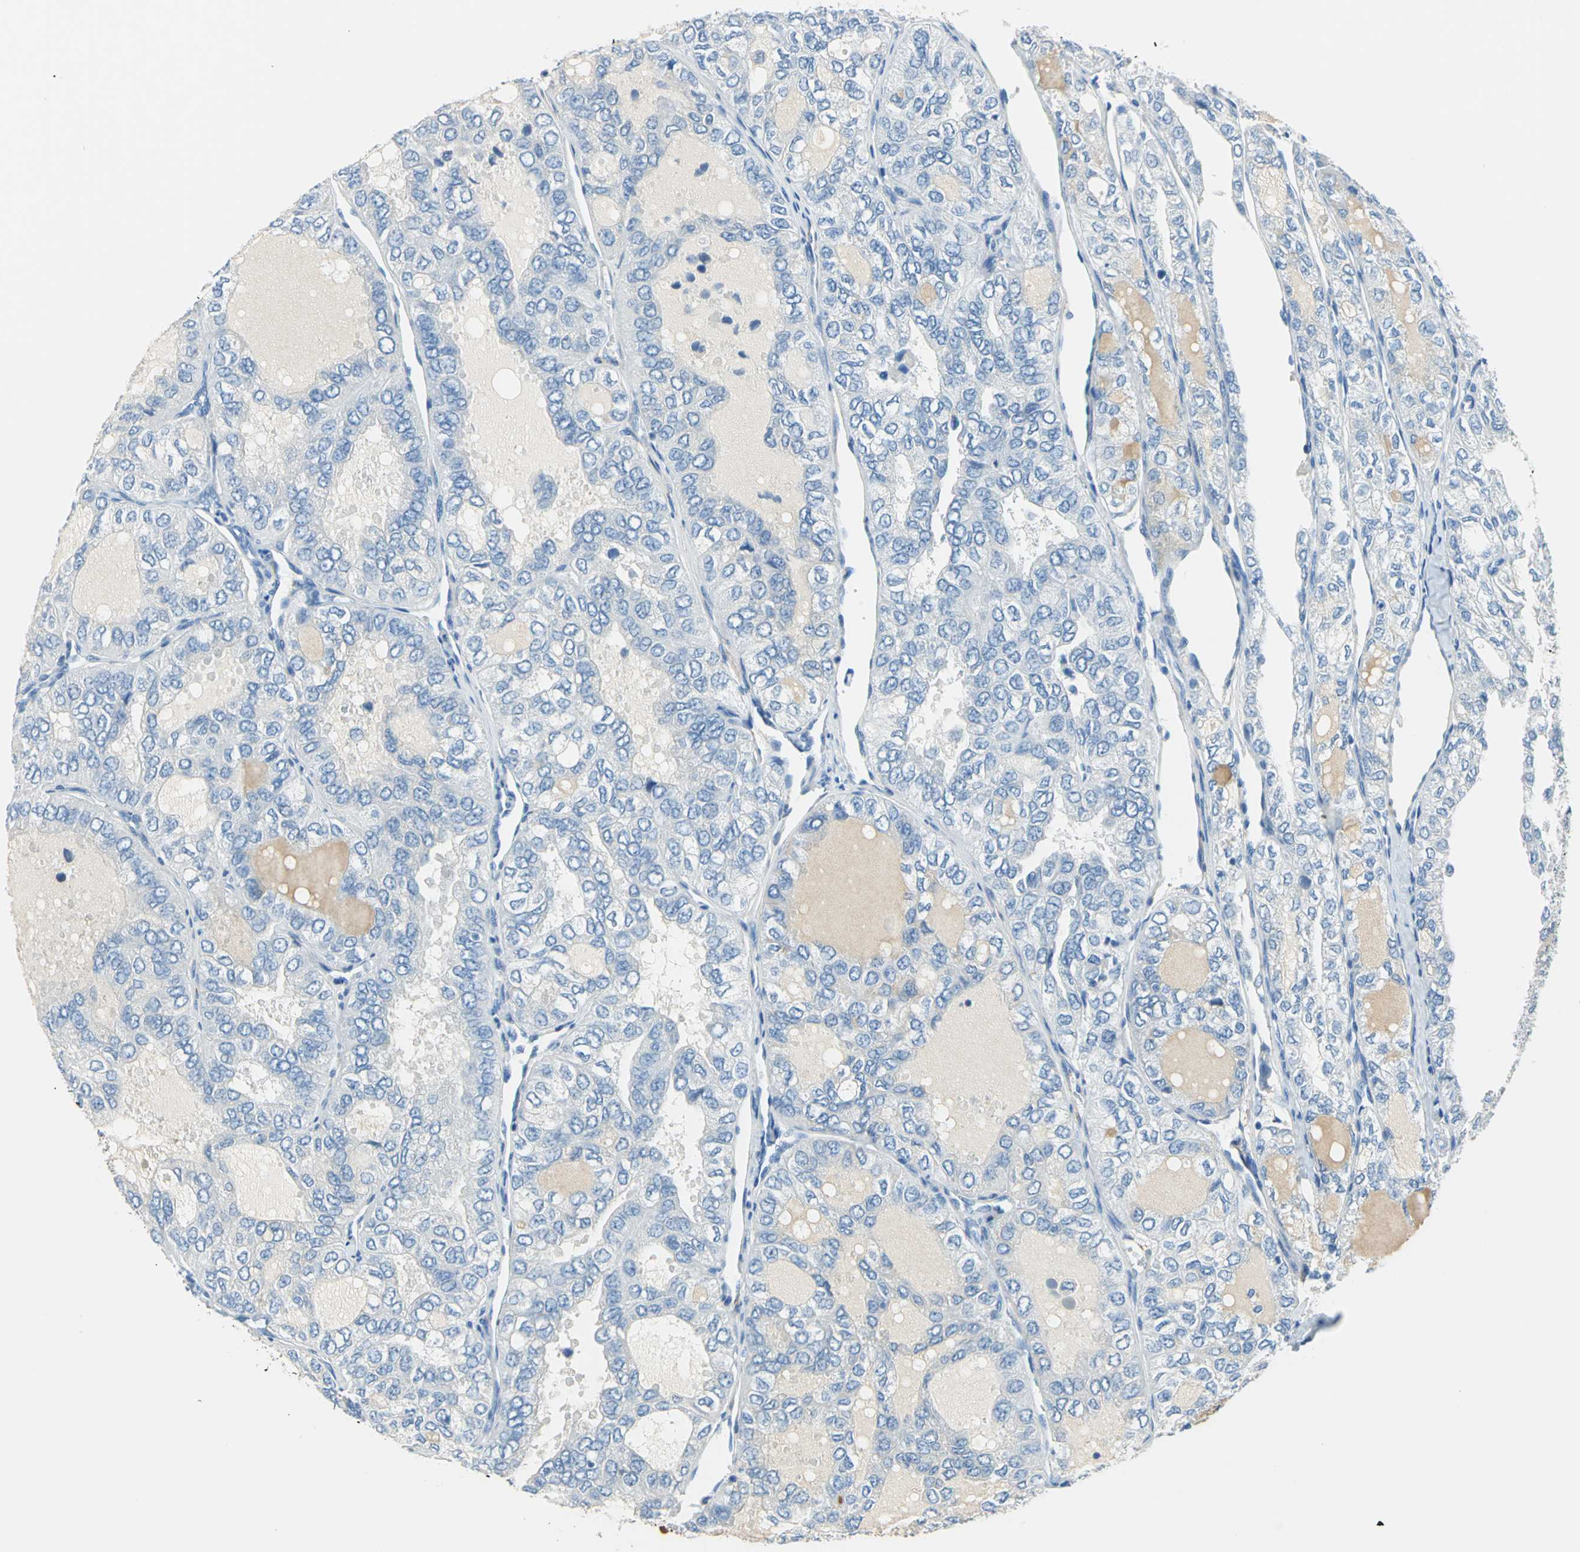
{"staining": {"intensity": "negative", "quantity": "none", "location": "none"}, "tissue": "thyroid cancer", "cell_type": "Tumor cells", "image_type": "cancer", "snomed": [{"axis": "morphology", "description": "Follicular adenoma carcinoma, NOS"}, {"axis": "topography", "description": "Thyroid gland"}], "caption": "Tumor cells show no significant protein expression in thyroid follicular adenoma carcinoma.", "gene": "AKAP12", "patient": {"sex": "male", "age": 75}}